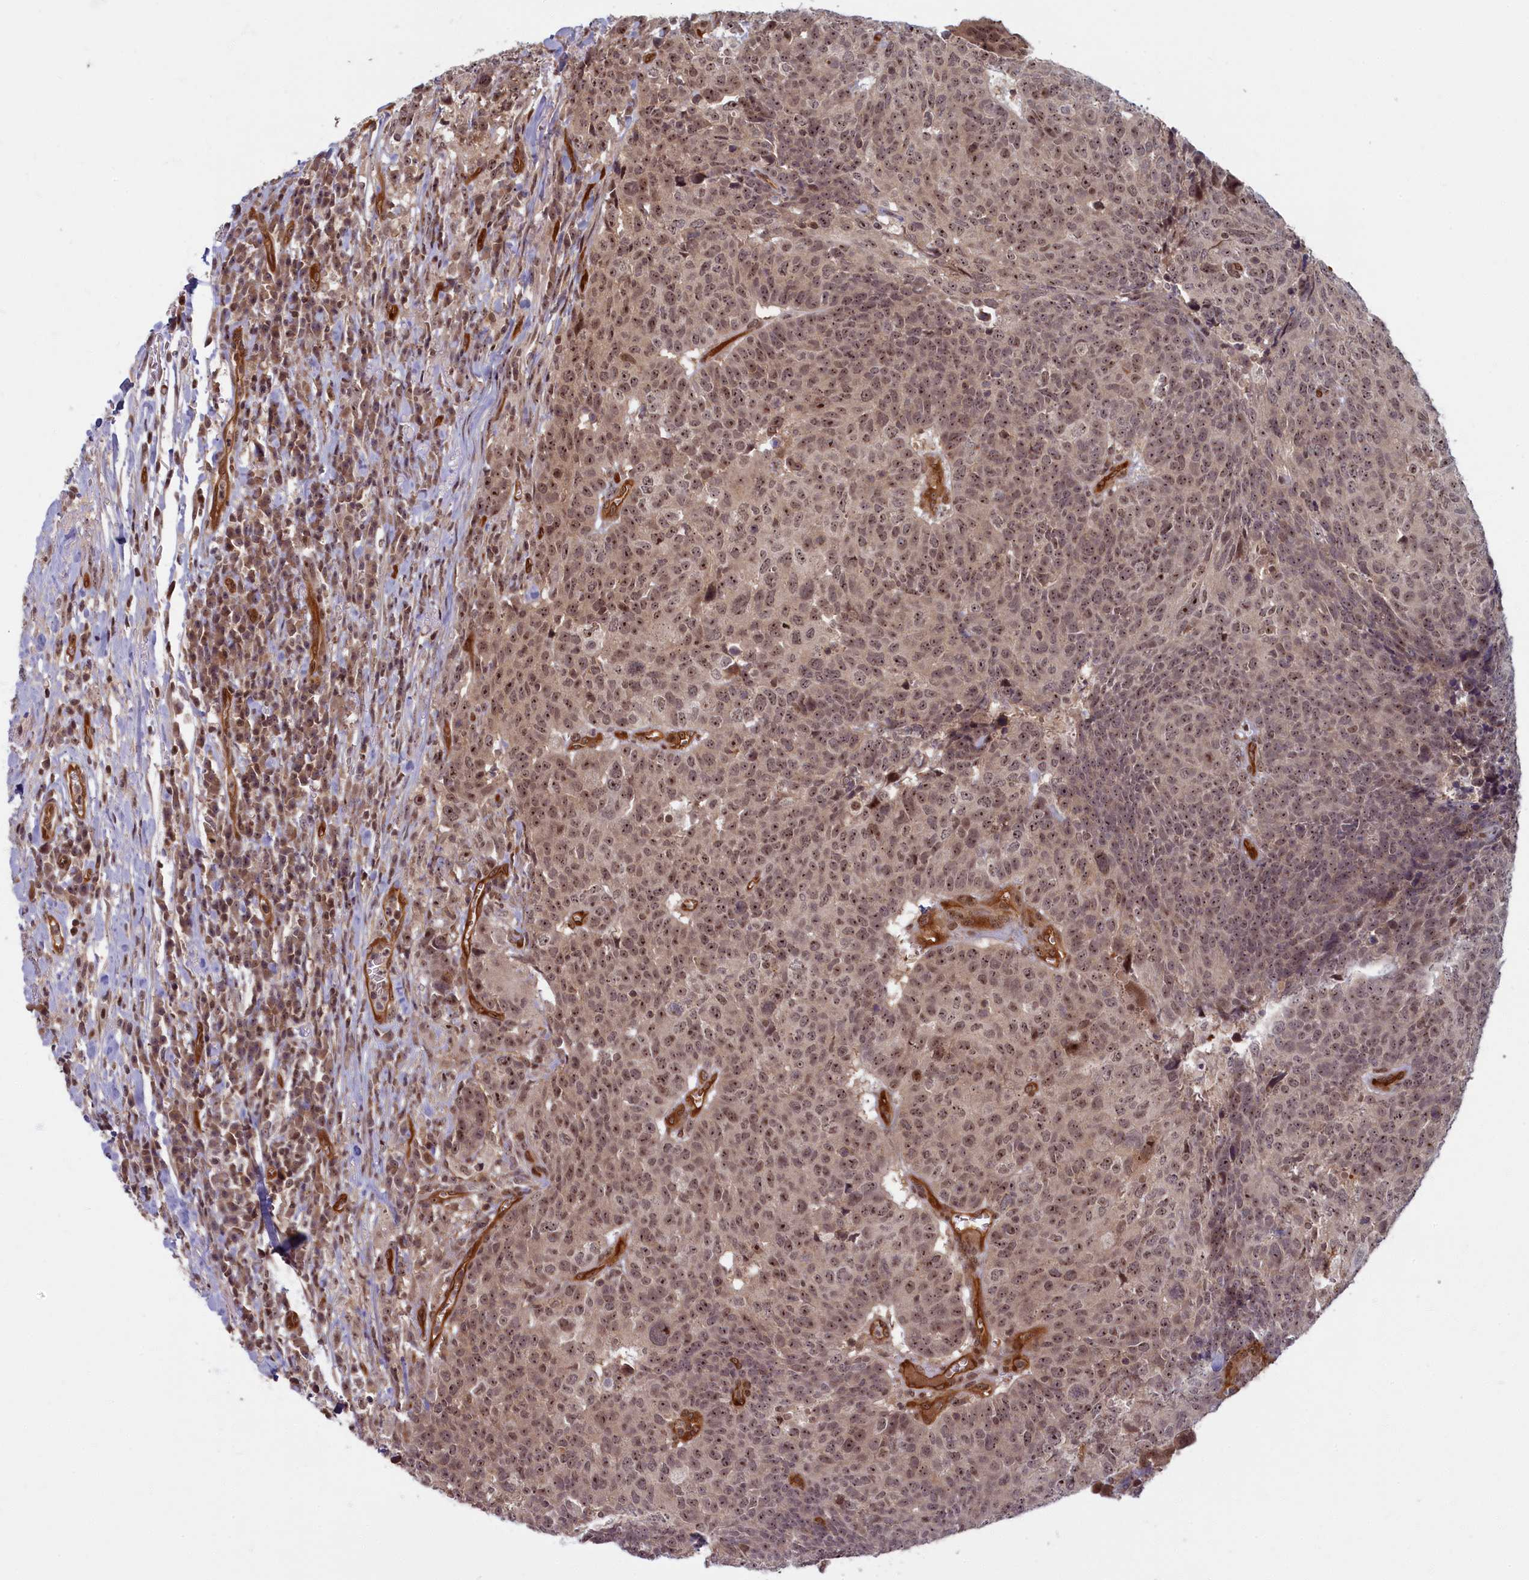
{"staining": {"intensity": "moderate", "quantity": ">75%", "location": "nuclear"}, "tissue": "head and neck cancer", "cell_type": "Tumor cells", "image_type": "cancer", "snomed": [{"axis": "morphology", "description": "Squamous cell carcinoma, NOS"}, {"axis": "topography", "description": "Head-Neck"}], "caption": "Tumor cells show medium levels of moderate nuclear staining in about >75% of cells in human squamous cell carcinoma (head and neck). (DAB = brown stain, brightfield microscopy at high magnification).", "gene": "SNRK", "patient": {"sex": "male", "age": 66}}